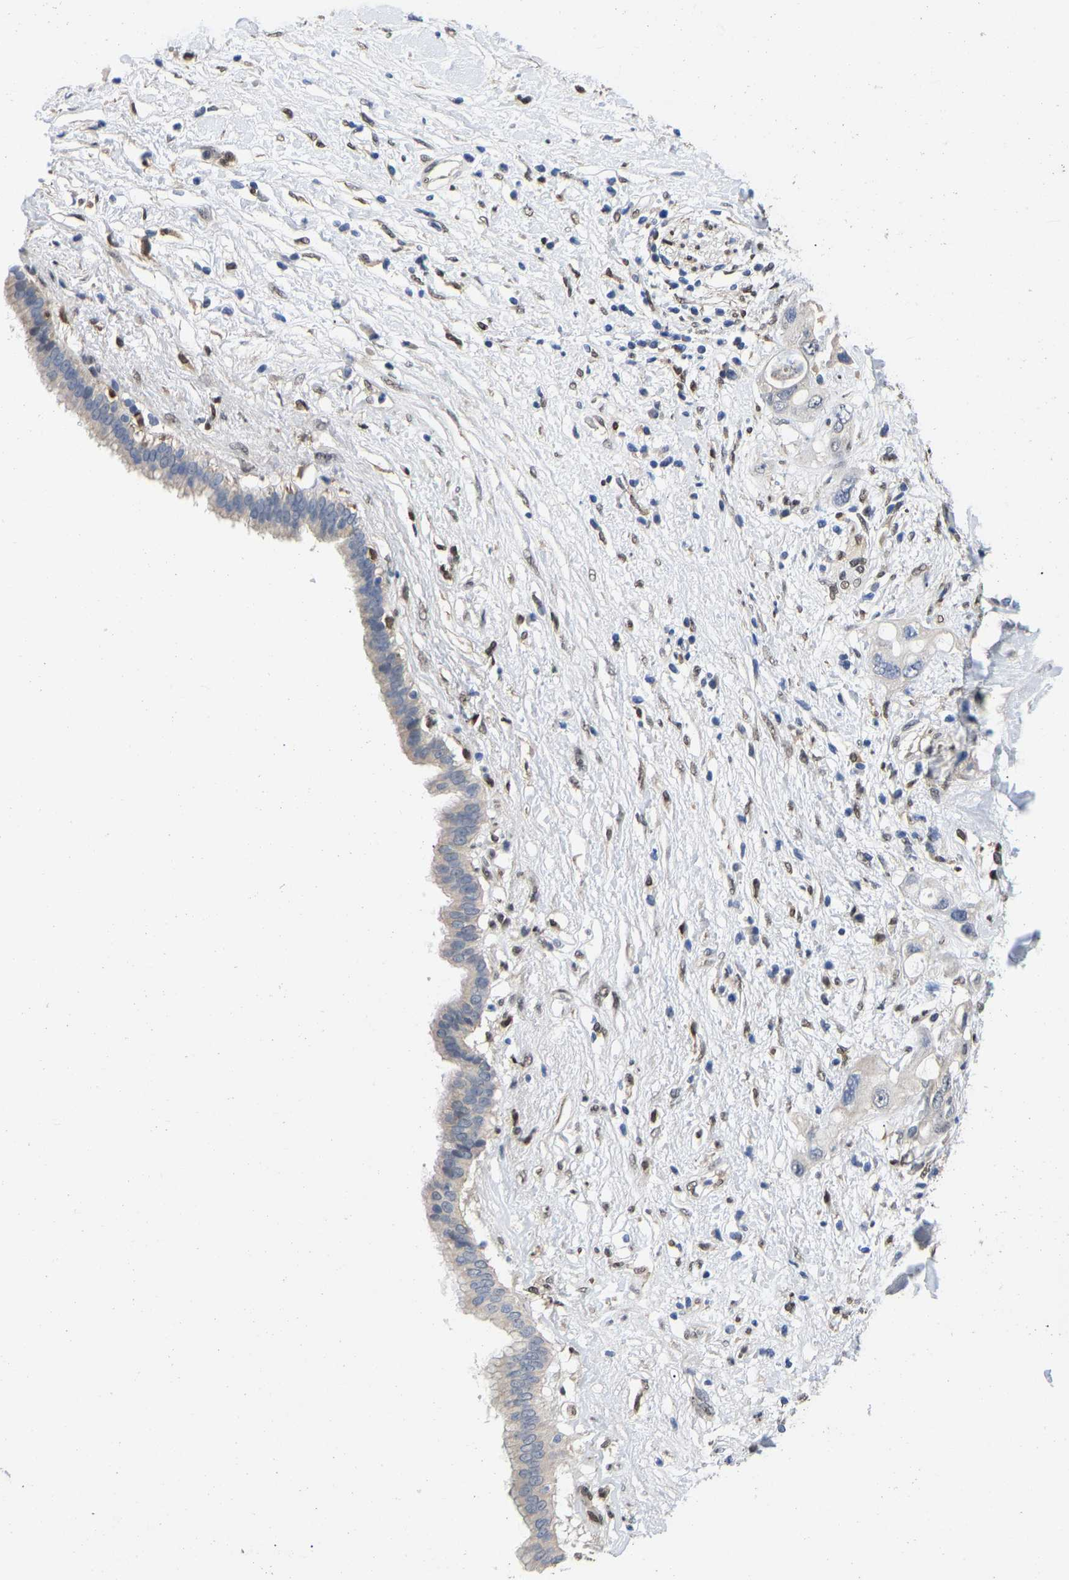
{"staining": {"intensity": "negative", "quantity": "none", "location": "none"}, "tissue": "pancreatic cancer", "cell_type": "Tumor cells", "image_type": "cancer", "snomed": [{"axis": "morphology", "description": "Adenocarcinoma, NOS"}, {"axis": "topography", "description": "Pancreas"}], "caption": "Pancreatic cancer (adenocarcinoma) was stained to show a protein in brown. There is no significant positivity in tumor cells.", "gene": "QKI", "patient": {"sex": "female", "age": 56}}